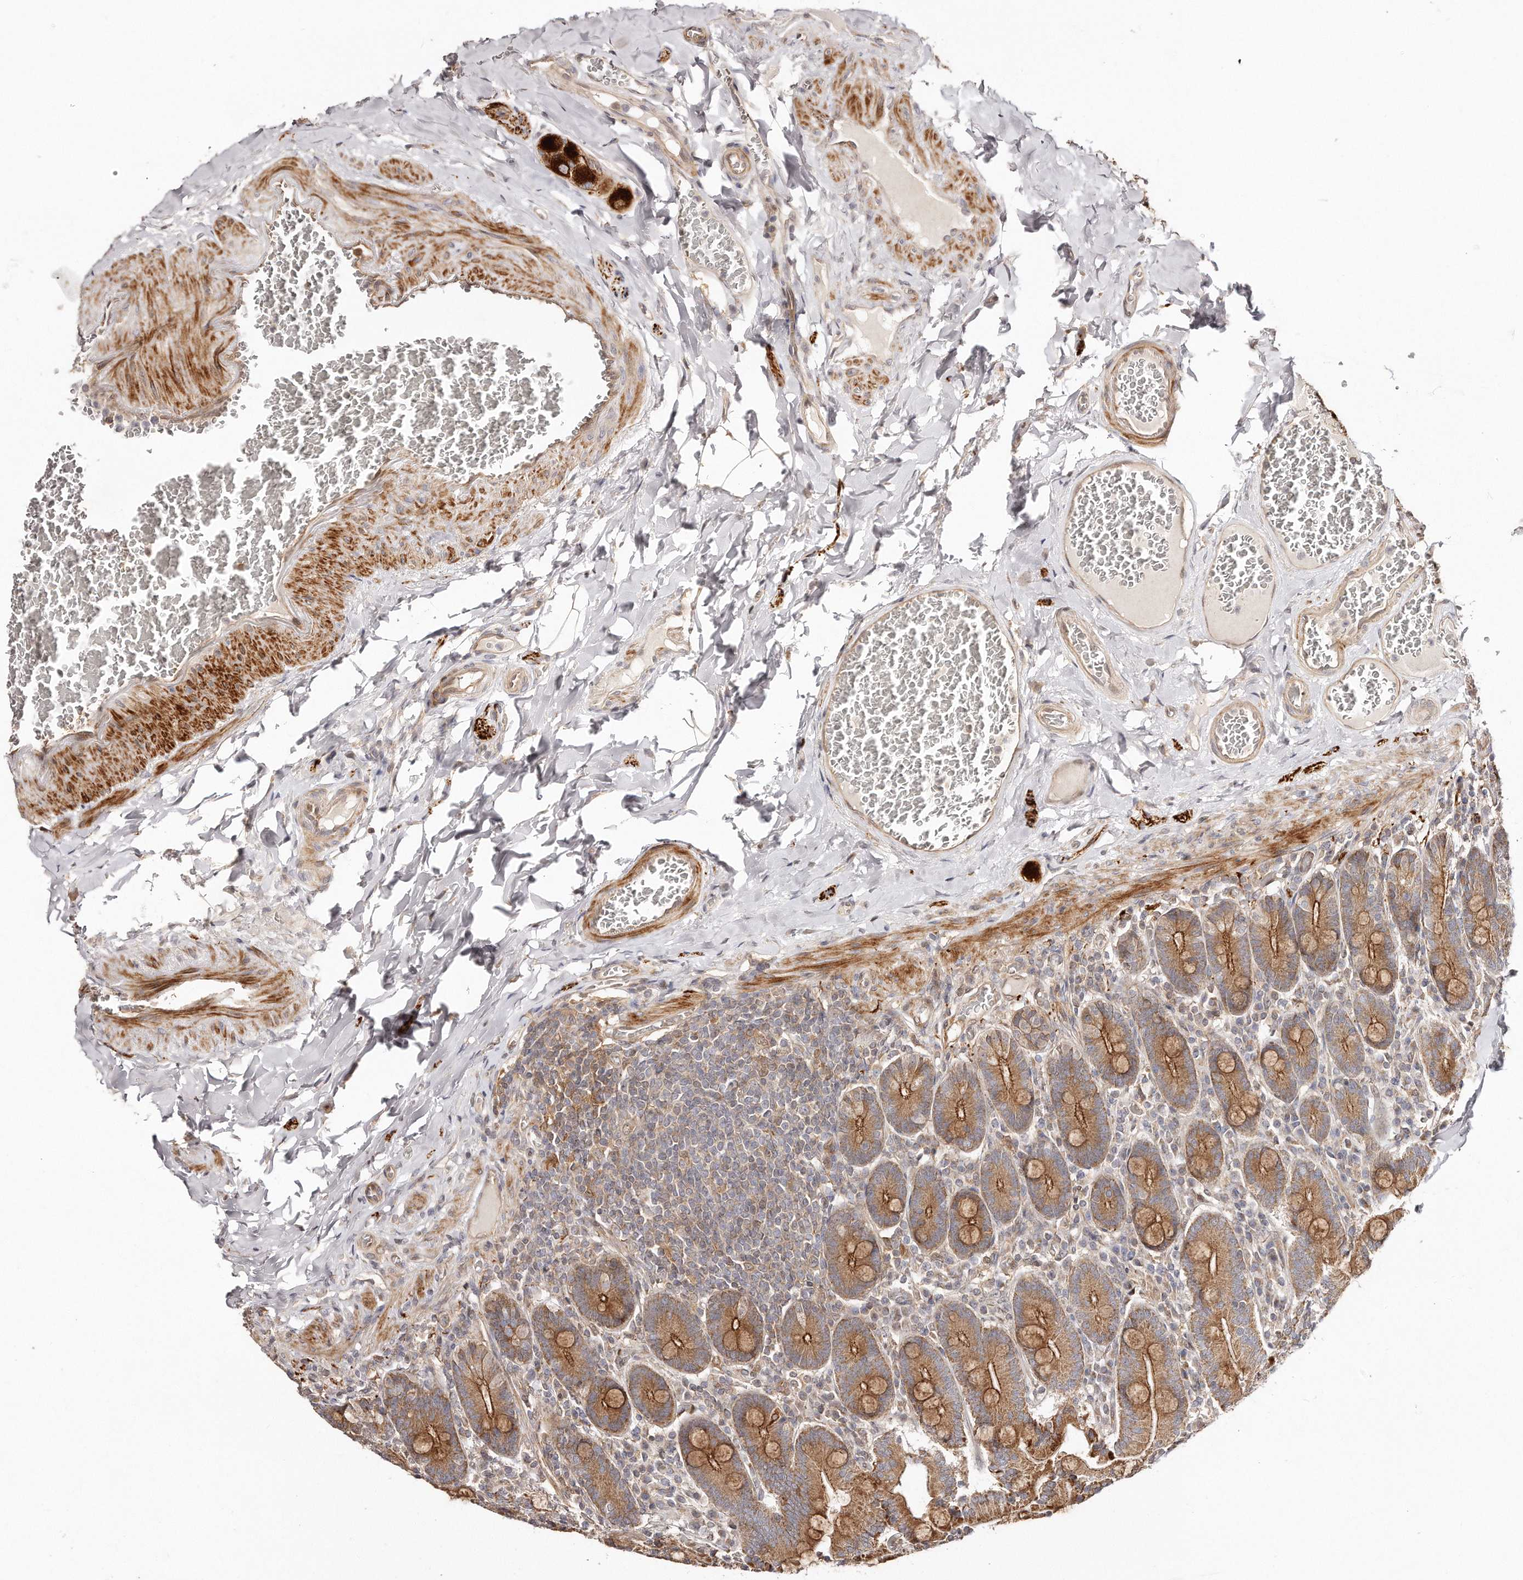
{"staining": {"intensity": "strong", "quantity": ">75%", "location": "cytoplasmic/membranous"}, "tissue": "duodenum", "cell_type": "Glandular cells", "image_type": "normal", "snomed": [{"axis": "morphology", "description": "Normal tissue, NOS"}, {"axis": "topography", "description": "Duodenum"}], "caption": "A photomicrograph of human duodenum stained for a protein reveals strong cytoplasmic/membranous brown staining in glandular cells. (brown staining indicates protein expression, while blue staining denotes nuclei).", "gene": "GBP4", "patient": {"sex": "female", "age": 62}}